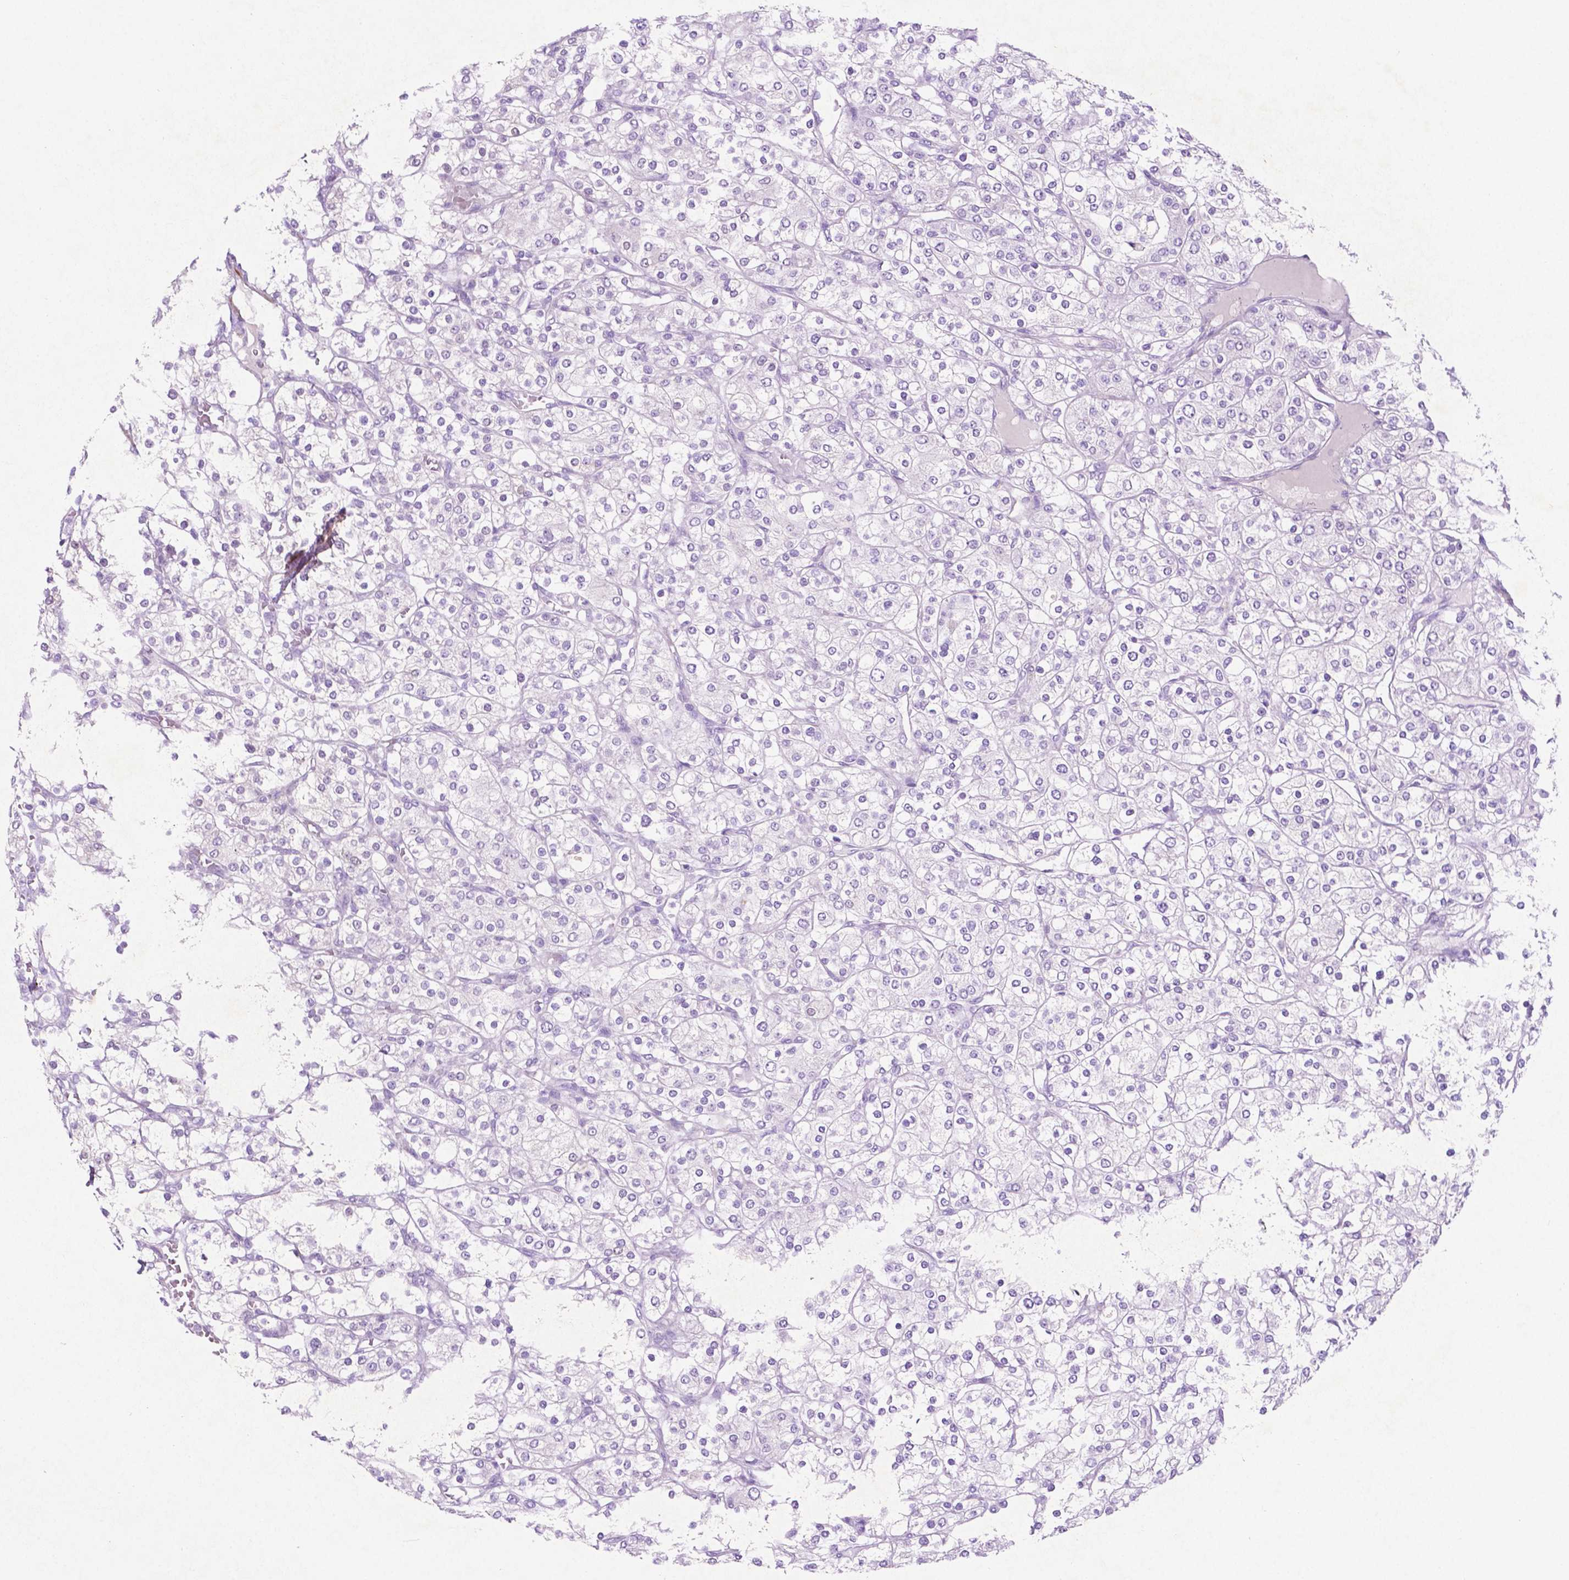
{"staining": {"intensity": "negative", "quantity": "none", "location": "none"}, "tissue": "renal cancer", "cell_type": "Tumor cells", "image_type": "cancer", "snomed": [{"axis": "morphology", "description": "Adenocarcinoma, NOS"}, {"axis": "topography", "description": "Kidney"}], "caption": "The immunohistochemistry (IHC) photomicrograph has no significant positivity in tumor cells of renal adenocarcinoma tissue.", "gene": "ASPG", "patient": {"sex": "male", "age": 80}}